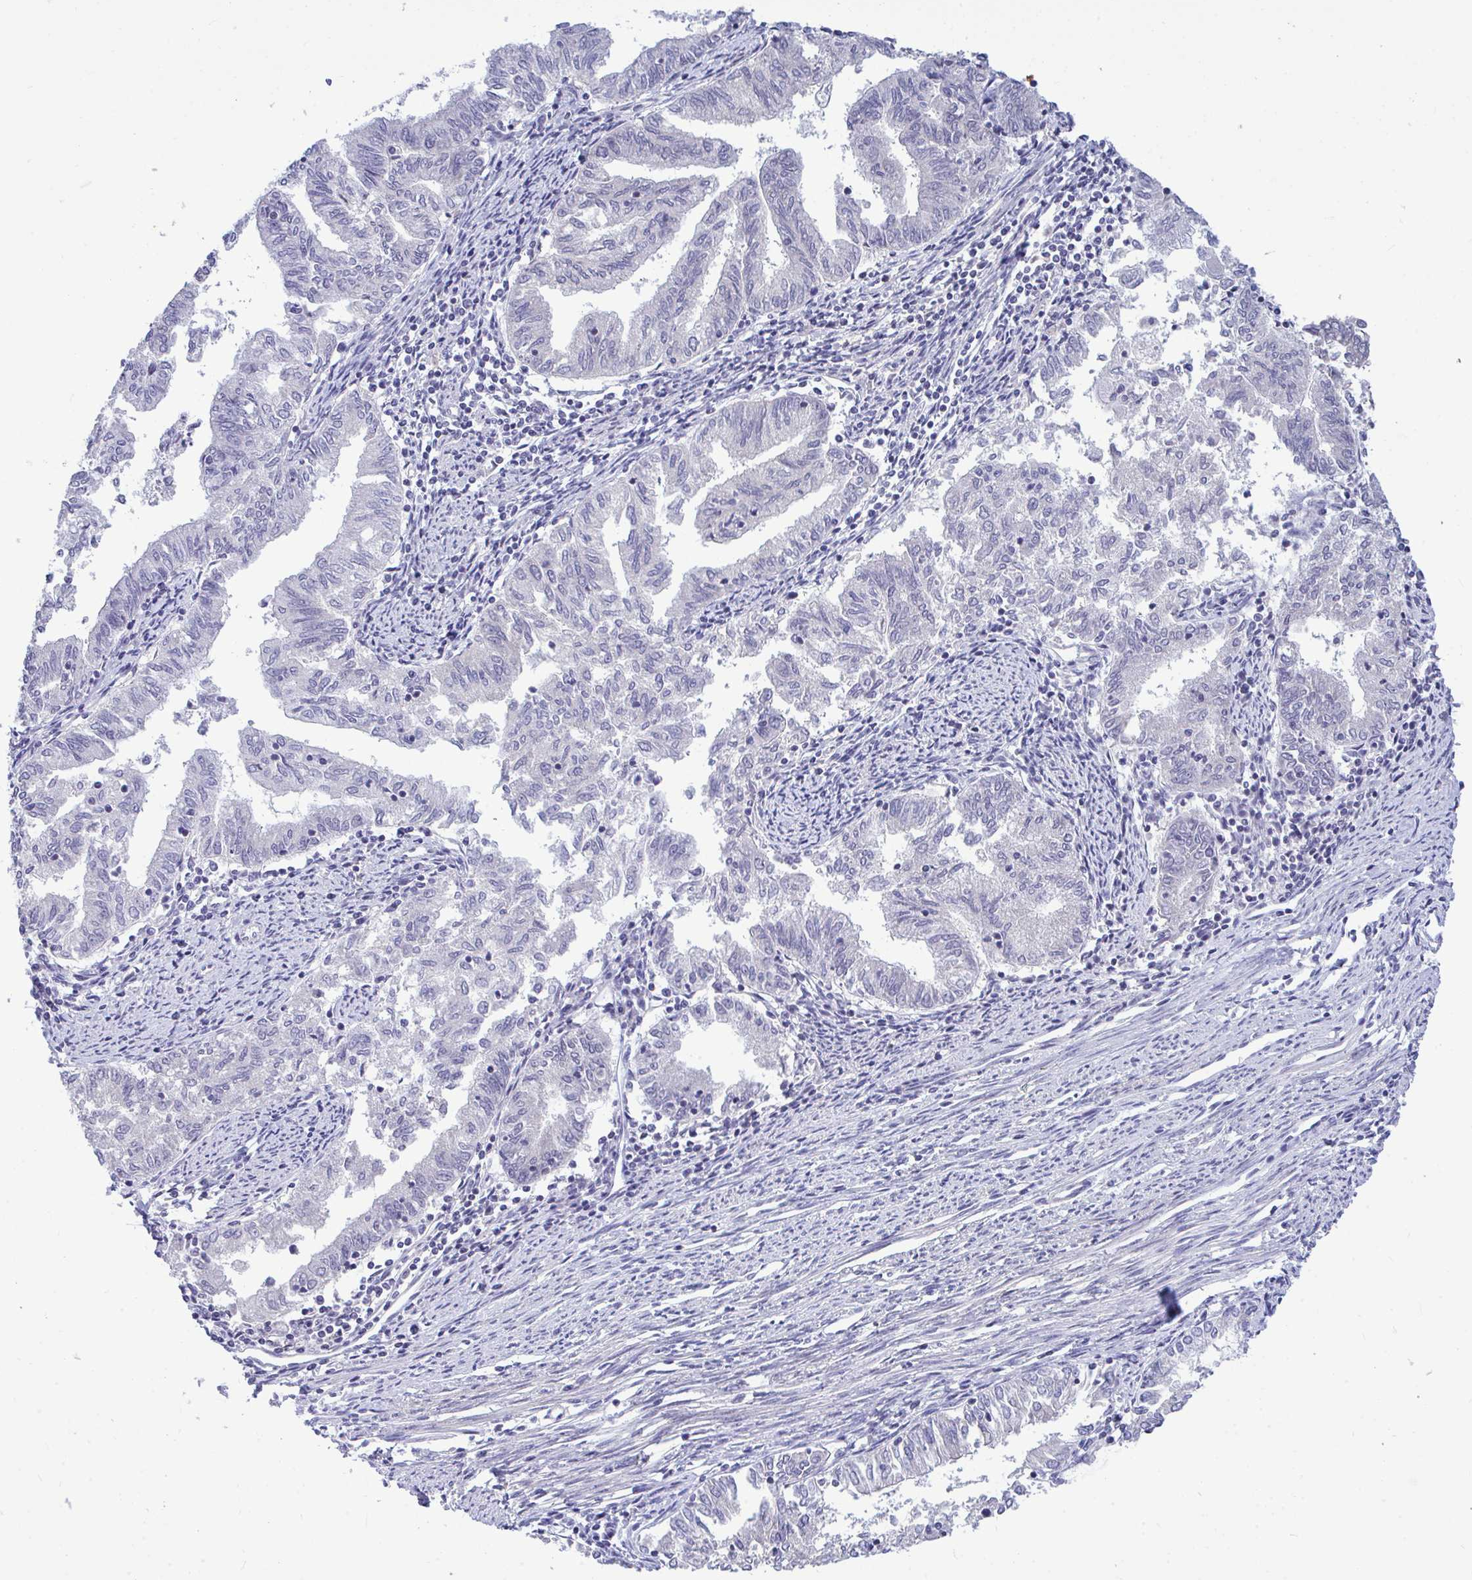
{"staining": {"intensity": "negative", "quantity": "none", "location": "none"}, "tissue": "endometrial cancer", "cell_type": "Tumor cells", "image_type": "cancer", "snomed": [{"axis": "morphology", "description": "Adenocarcinoma, NOS"}, {"axis": "topography", "description": "Endometrium"}], "caption": "Tumor cells are negative for protein expression in human endometrial adenocarcinoma.", "gene": "PIGK", "patient": {"sex": "female", "age": 79}}